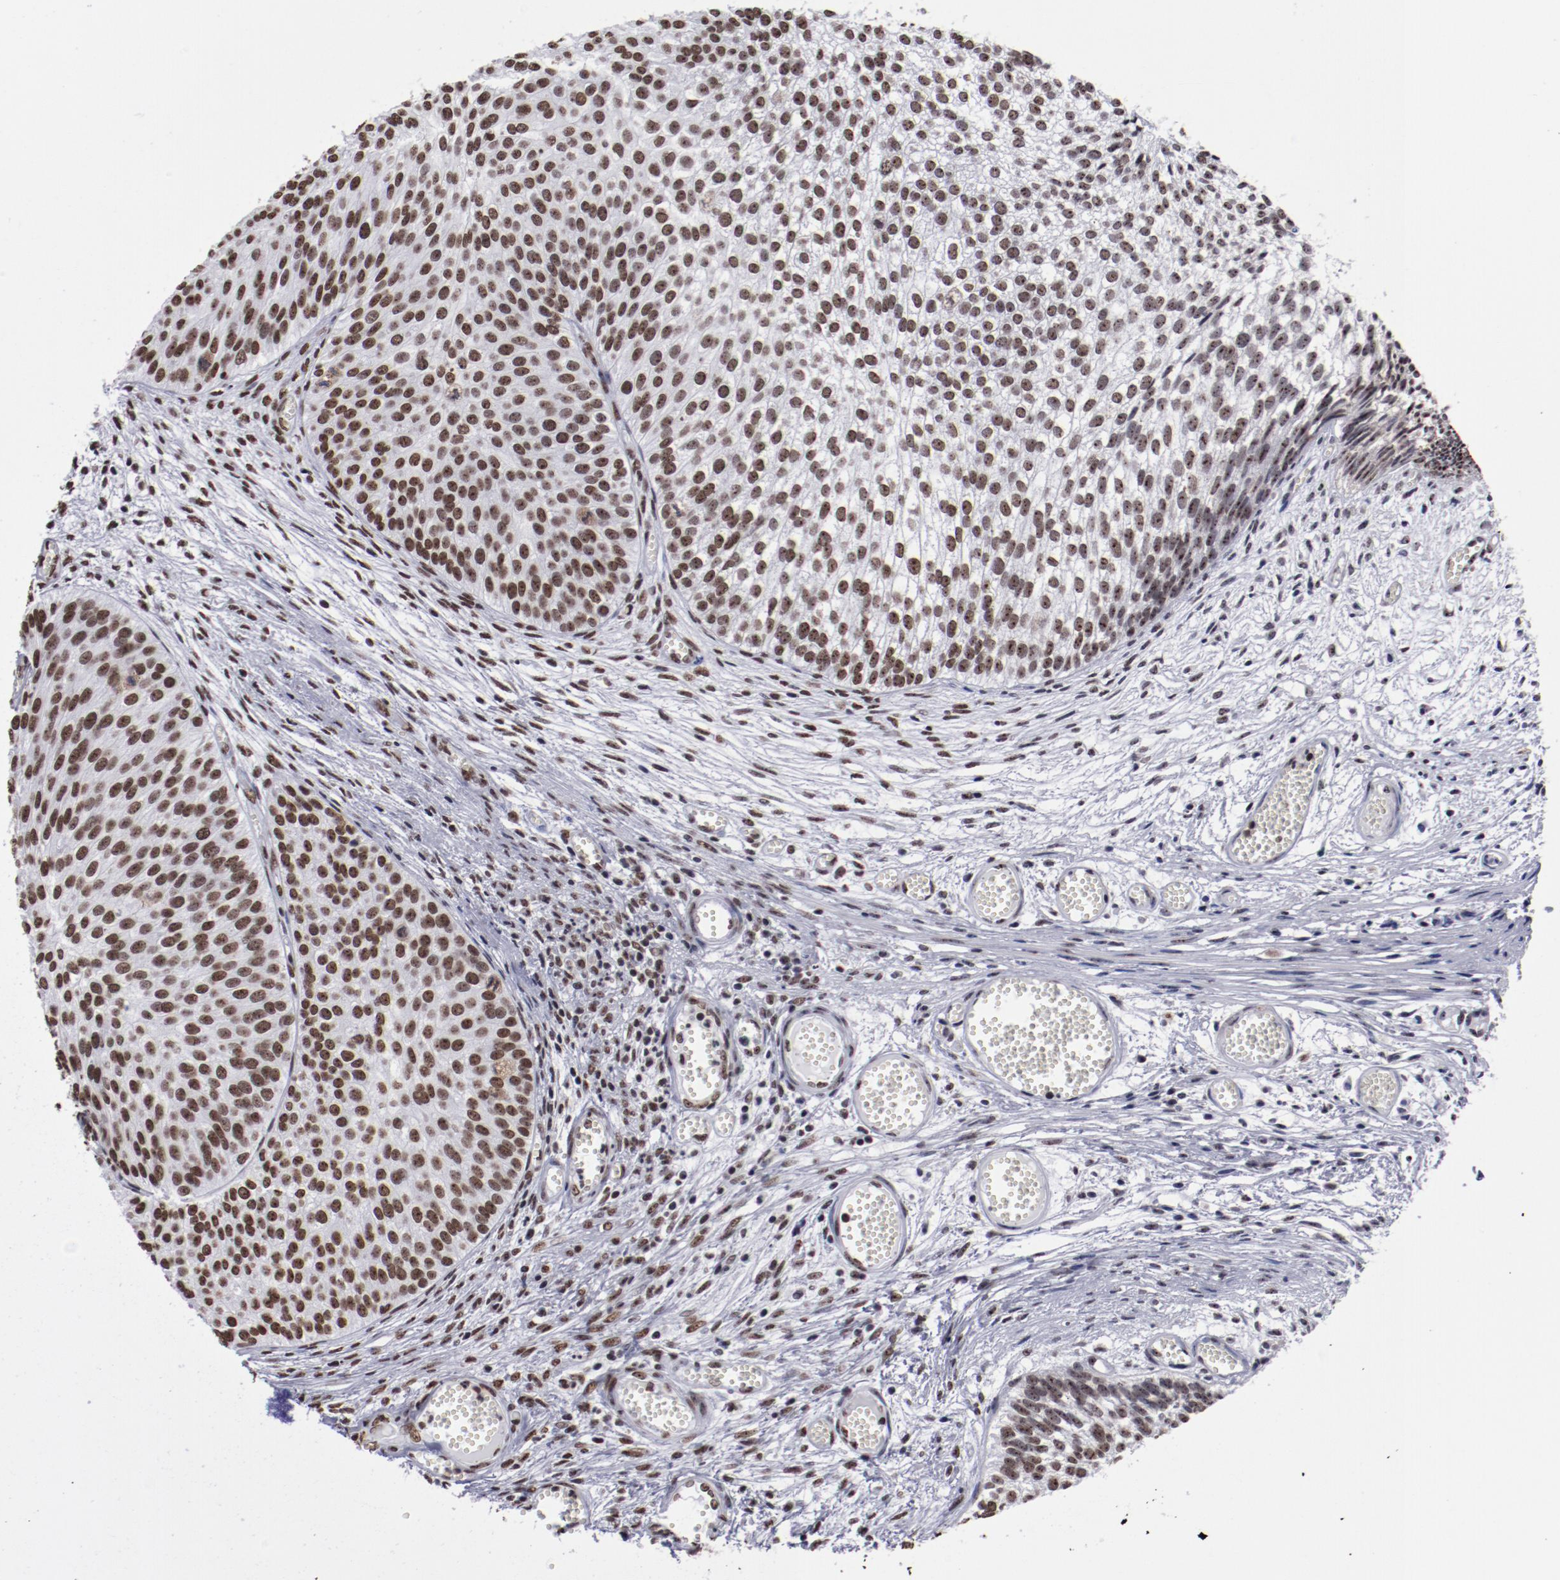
{"staining": {"intensity": "strong", "quantity": ">75%", "location": "nuclear"}, "tissue": "urothelial cancer", "cell_type": "Tumor cells", "image_type": "cancer", "snomed": [{"axis": "morphology", "description": "Urothelial carcinoma, Low grade"}, {"axis": "topography", "description": "Urinary bladder"}], "caption": "Immunohistochemistry (IHC) photomicrograph of neoplastic tissue: human urothelial cancer stained using immunohistochemistry (IHC) demonstrates high levels of strong protein expression localized specifically in the nuclear of tumor cells, appearing as a nuclear brown color.", "gene": "HNRNPA2B1", "patient": {"sex": "male", "age": 84}}